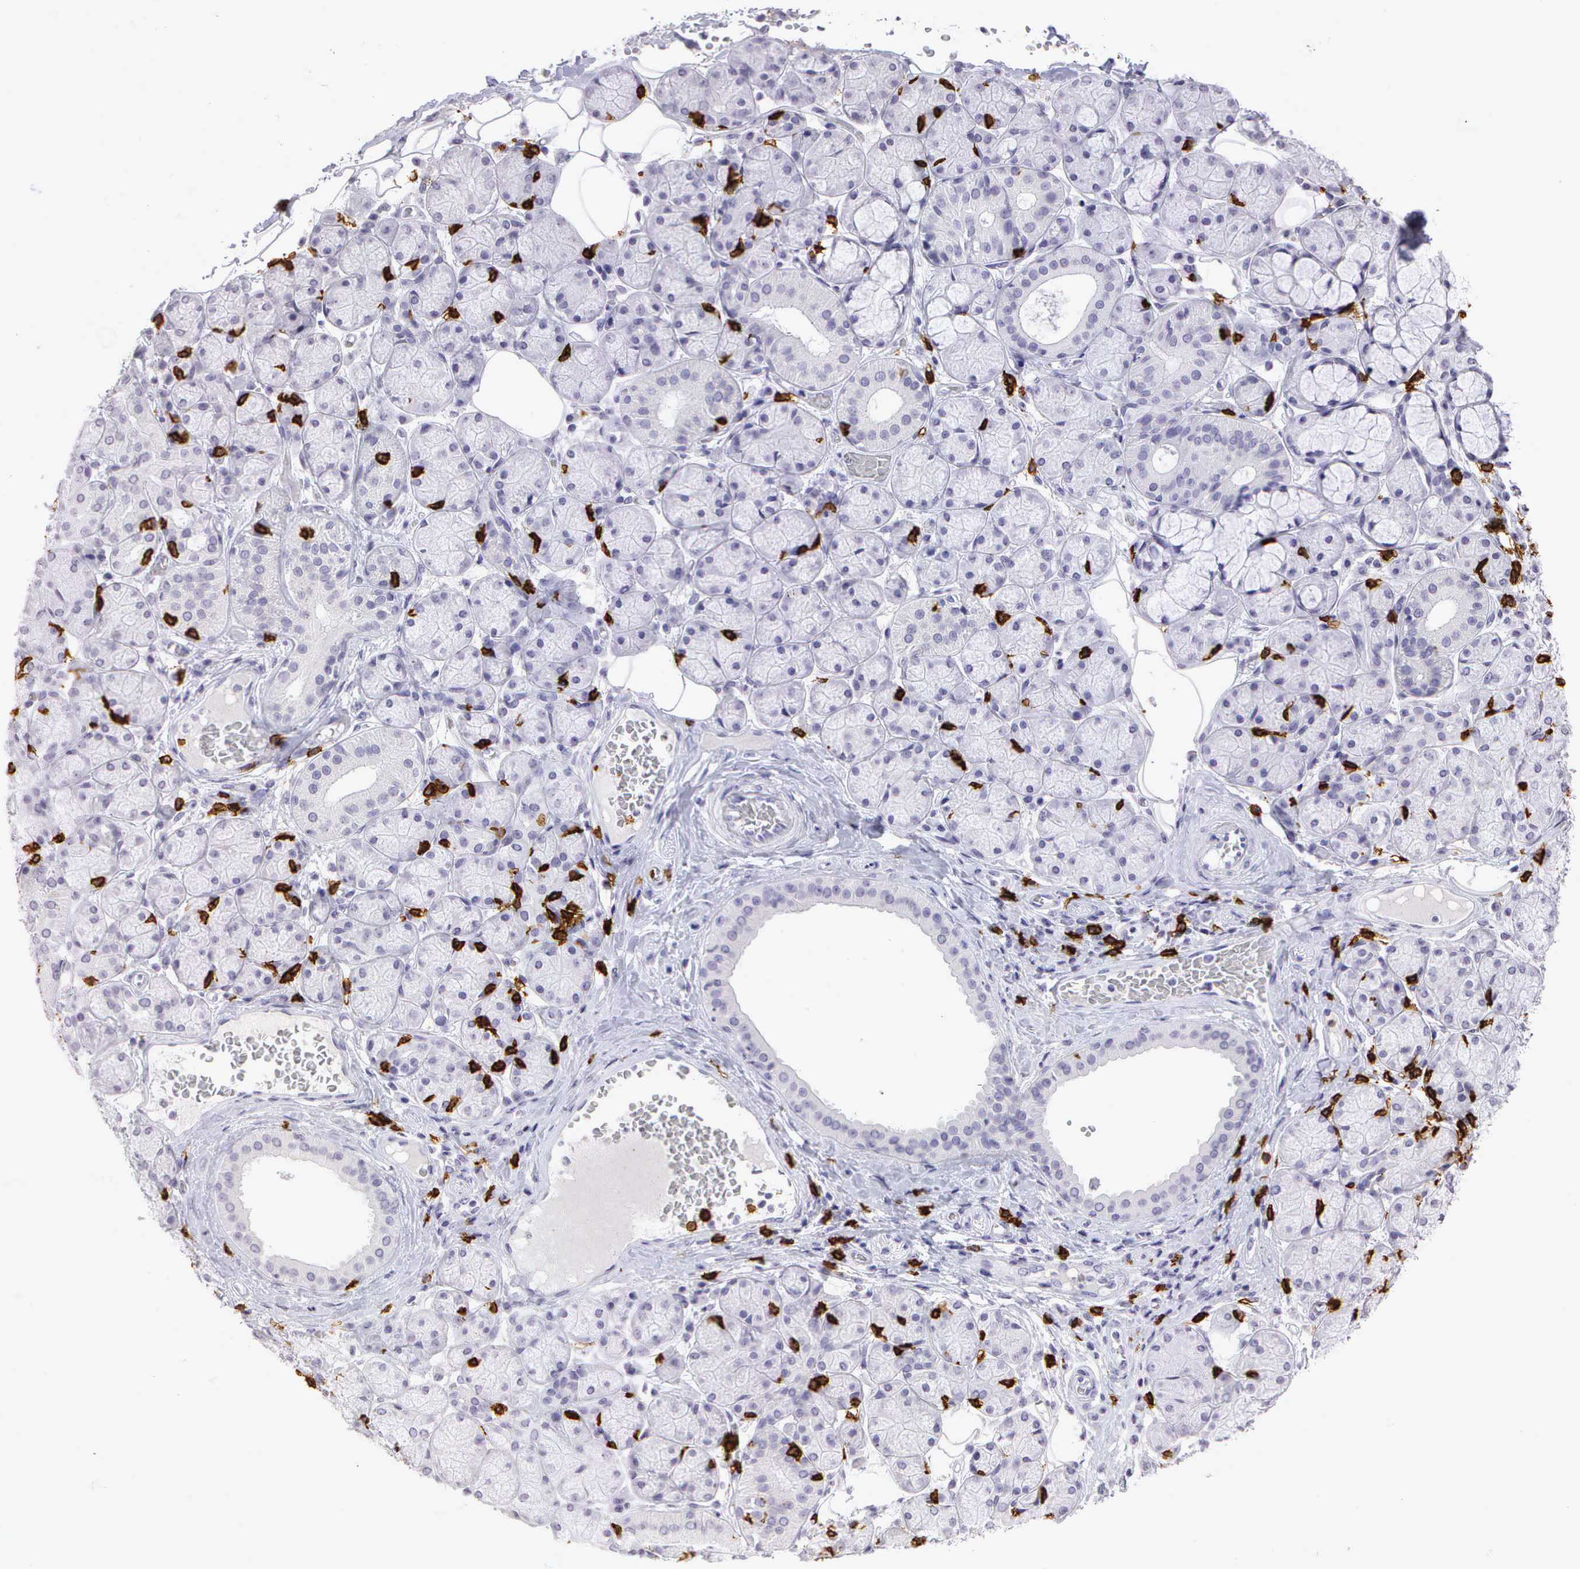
{"staining": {"intensity": "negative", "quantity": "none", "location": "none"}, "tissue": "salivary gland", "cell_type": "Glandular cells", "image_type": "normal", "snomed": [{"axis": "morphology", "description": "Normal tissue, NOS"}, {"axis": "topography", "description": "Salivary gland"}], "caption": "IHC of unremarkable salivary gland reveals no staining in glandular cells. Brightfield microscopy of immunohistochemistry (IHC) stained with DAB (brown) and hematoxylin (blue), captured at high magnification.", "gene": "CD8A", "patient": {"sex": "male", "age": 54}}